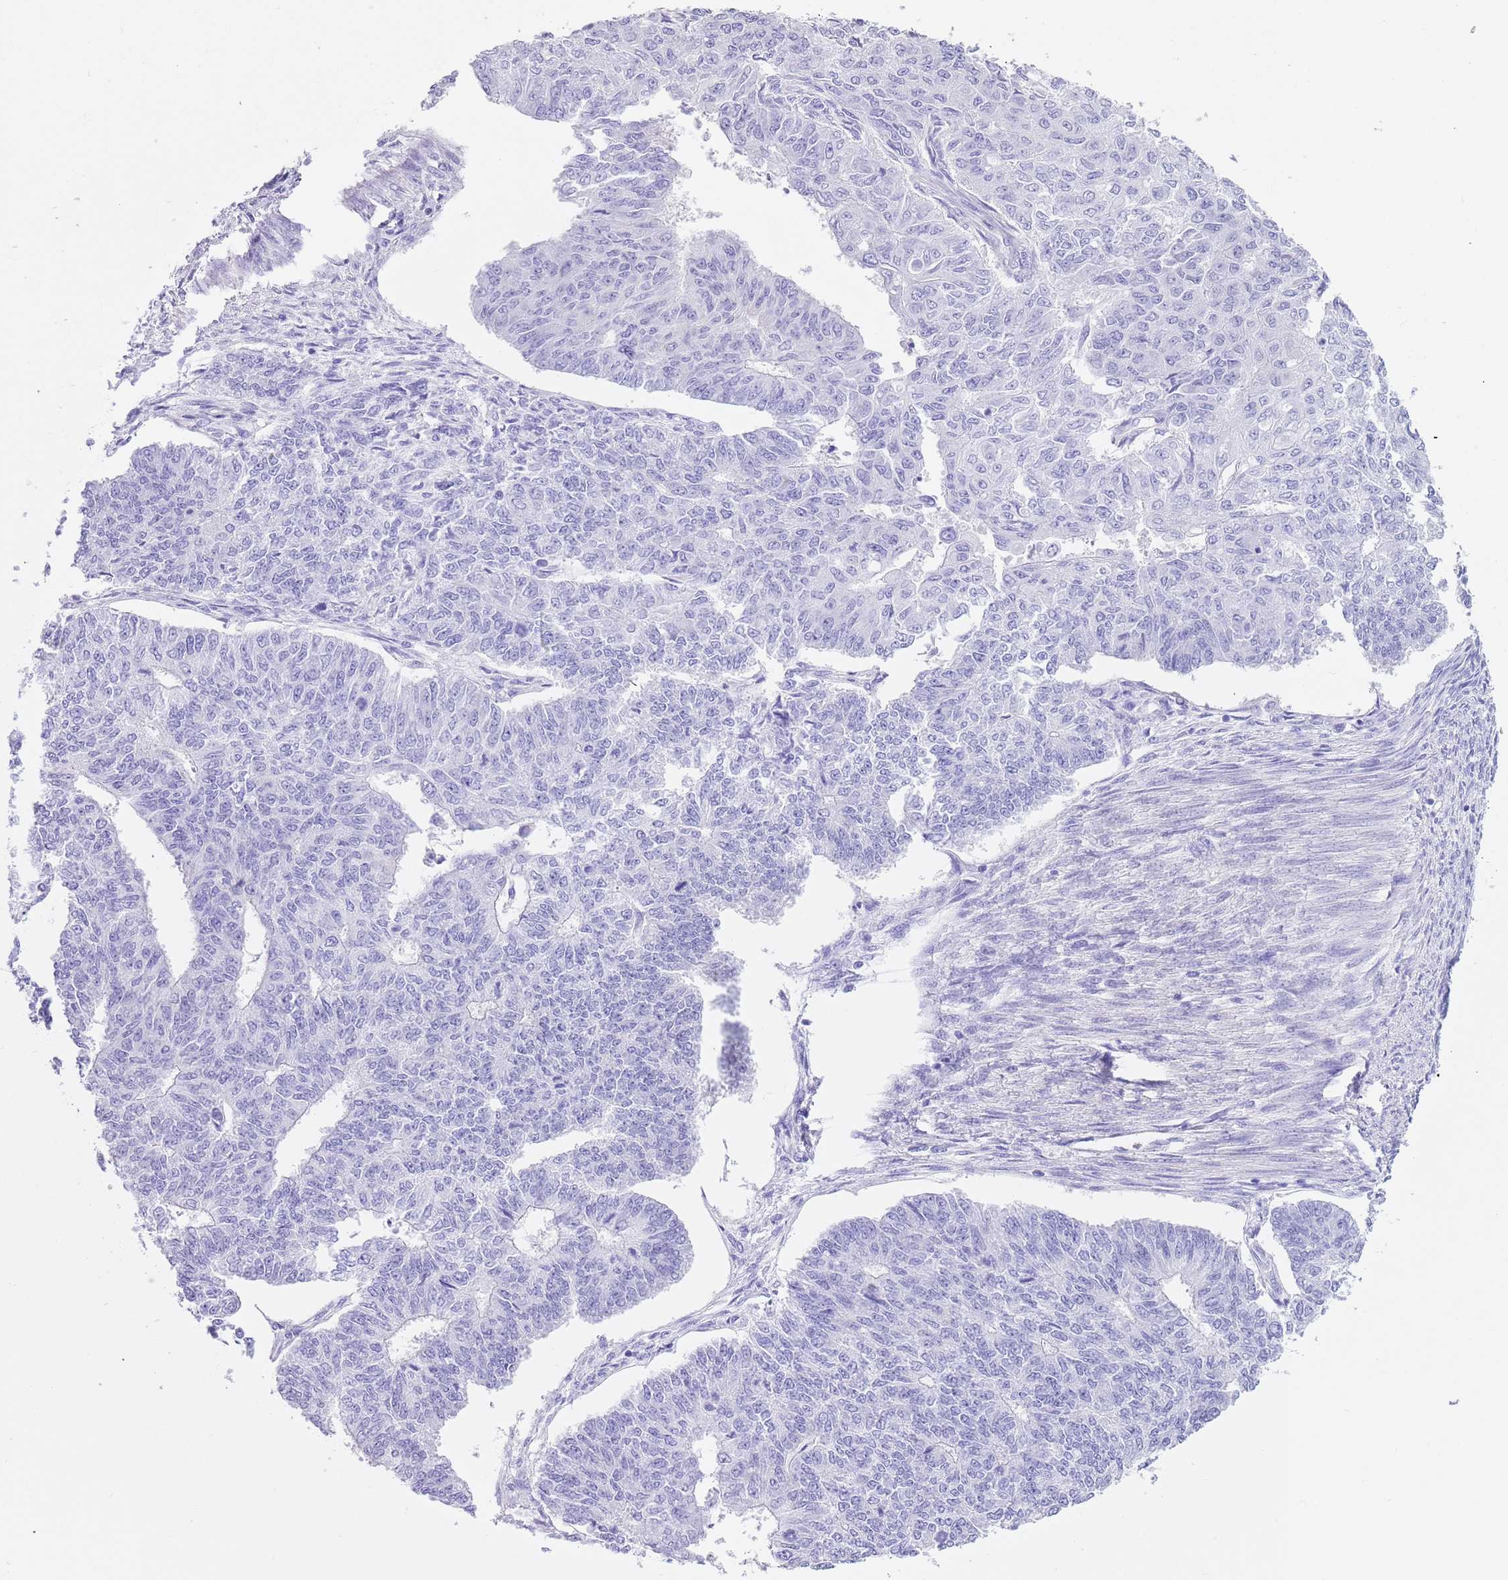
{"staining": {"intensity": "negative", "quantity": "none", "location": "none"}, "tissue": "endometrial cancer", "cell_type": "Tumor cells", "image_type": "cancer", "snomed": [{"axis": "morphology", "description": "Adenocarcinoma, NOS"}, {"axis": "topography", "description": "Endometrium"}], "caption": "Protein analysis of endometrial adenocarcinoma displays no significant expression in tumor cells.", "gene": "TMEM185B", "patient": {"sex": "female", "age": 32}}